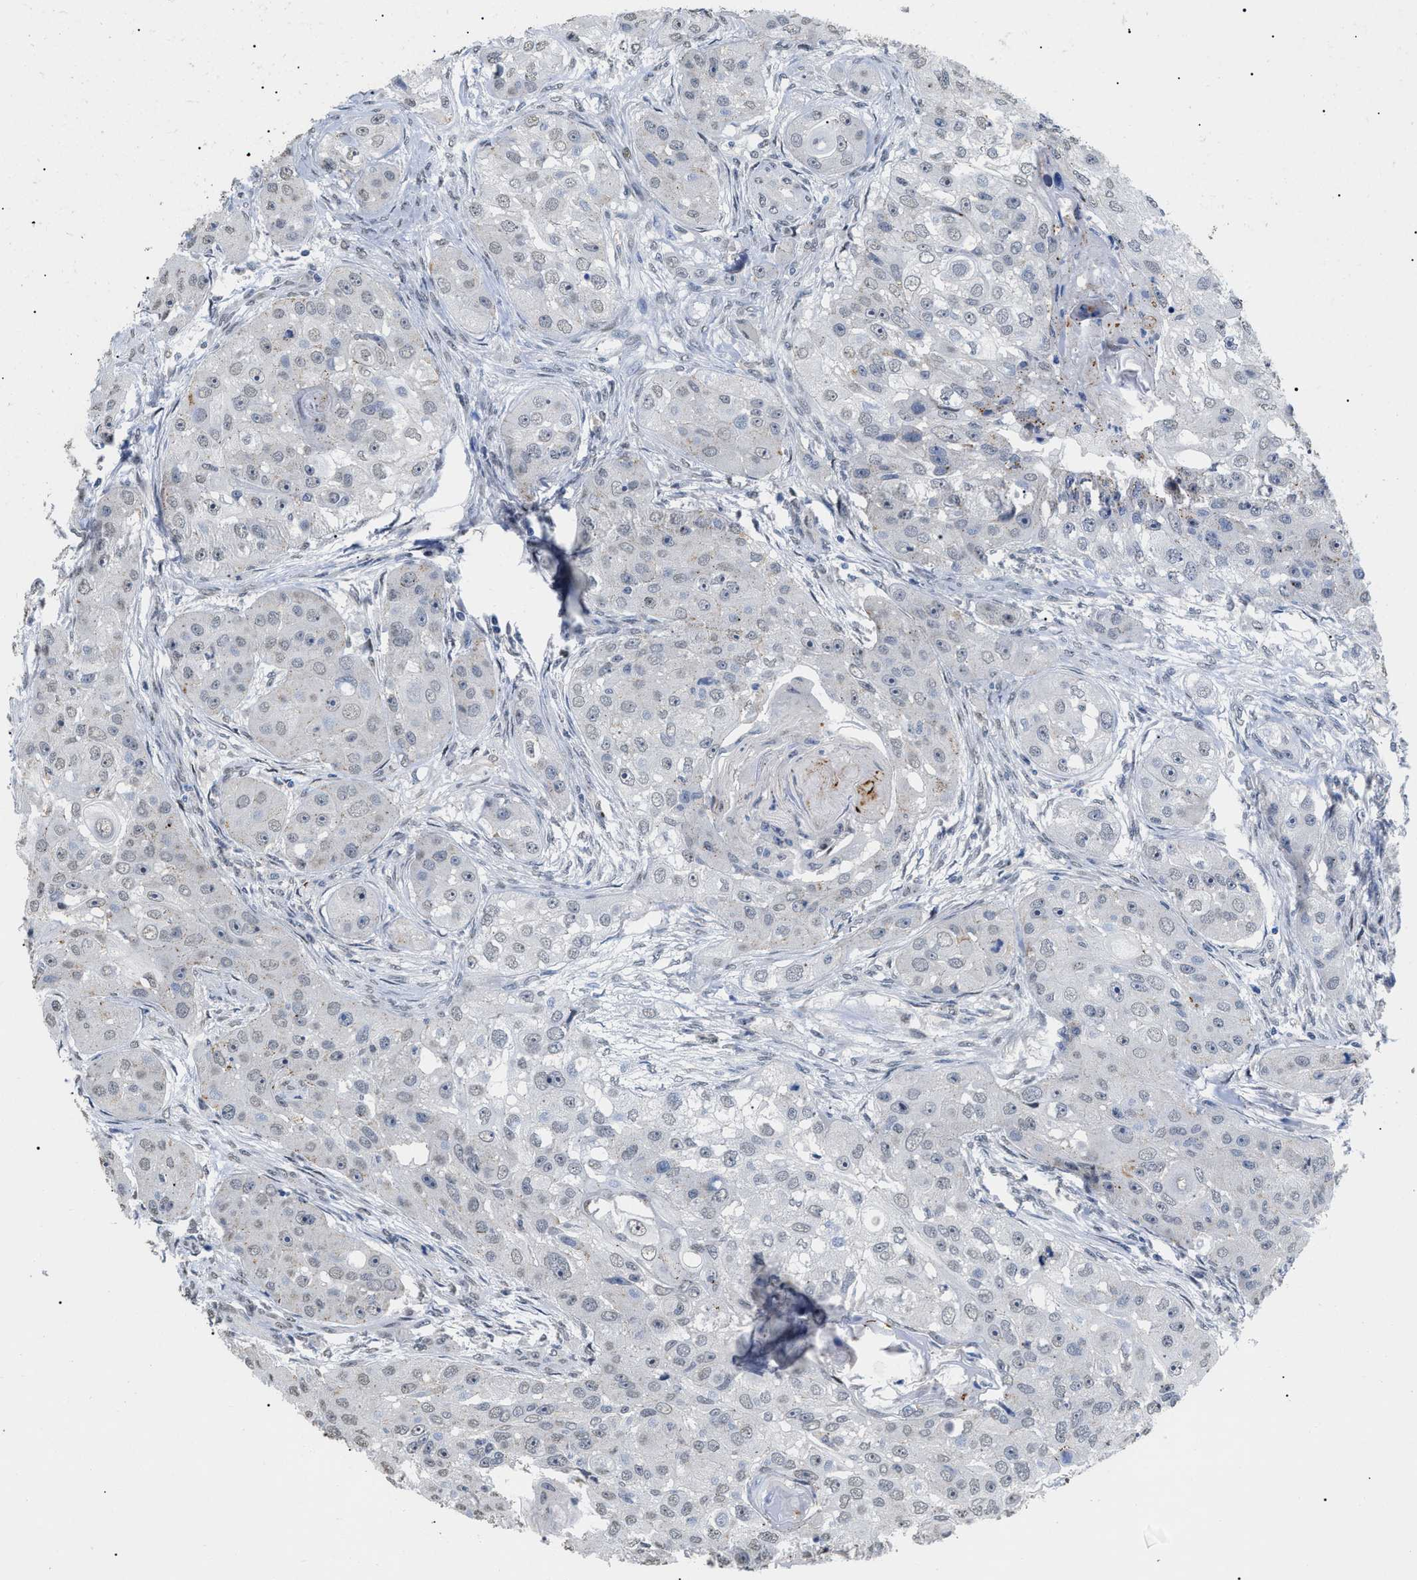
{"staining": {"intensity": "negative", "quantity": "none", "location": "none"}, "tissue": "head and neck cancer", "cell_type": "Tumor cells", "image_type": "cancer", "snomed": [{"axis": "morphology", "description": "Normal tissue, NOS"}, {"axis": "morphology", "description": "Squamous cell carcinoma, NOS"}, {"axis": "topography", "description": "Skeletal muscle"}, {"axis": "topography", "description": "Head-Neck"}], "caption": "Tumor cells show no significant staining in squamous cell carcinoma (head and neck).", "gene": "SFXN5", "patient": {"sex": "male", "age": 51}}